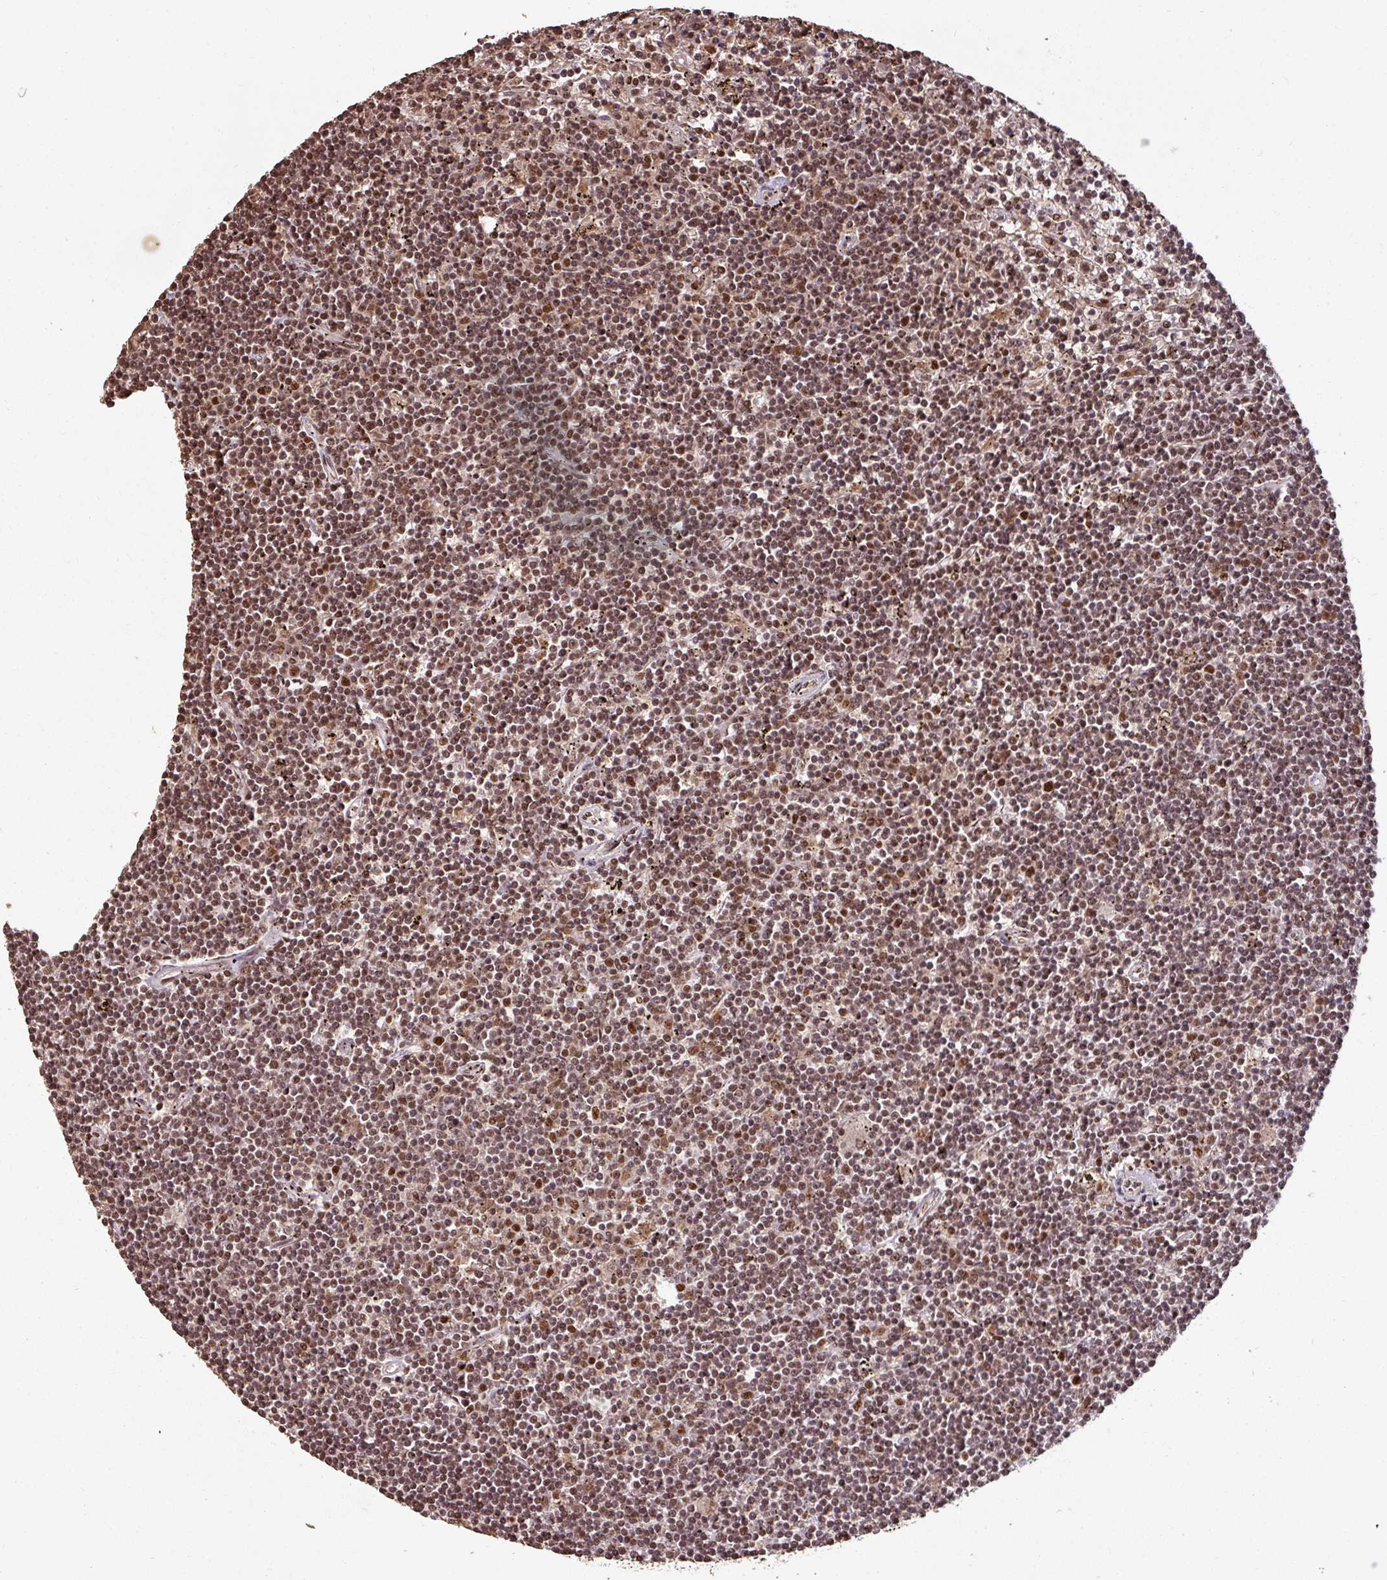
{"staining": {"intensity": "moderate", "quantity": ">75%", "location": "nuclear"}, "tissue": "lymphoma", "cell_type": "Tumor cells", "image_type": "cancer", "snomed": [{"axis": "morphology", "description": "Malignant lymphoma, non-Hodgkin's type, Low grade"}, {"axis": "topography", "description": "Spleen"}], "caption": "A brown stain highlights moderate nuclear expression of a protein in human lymphoma tumor cells.", "gene": "POLD1", "patient": {"sex": "male", "age": 76}}